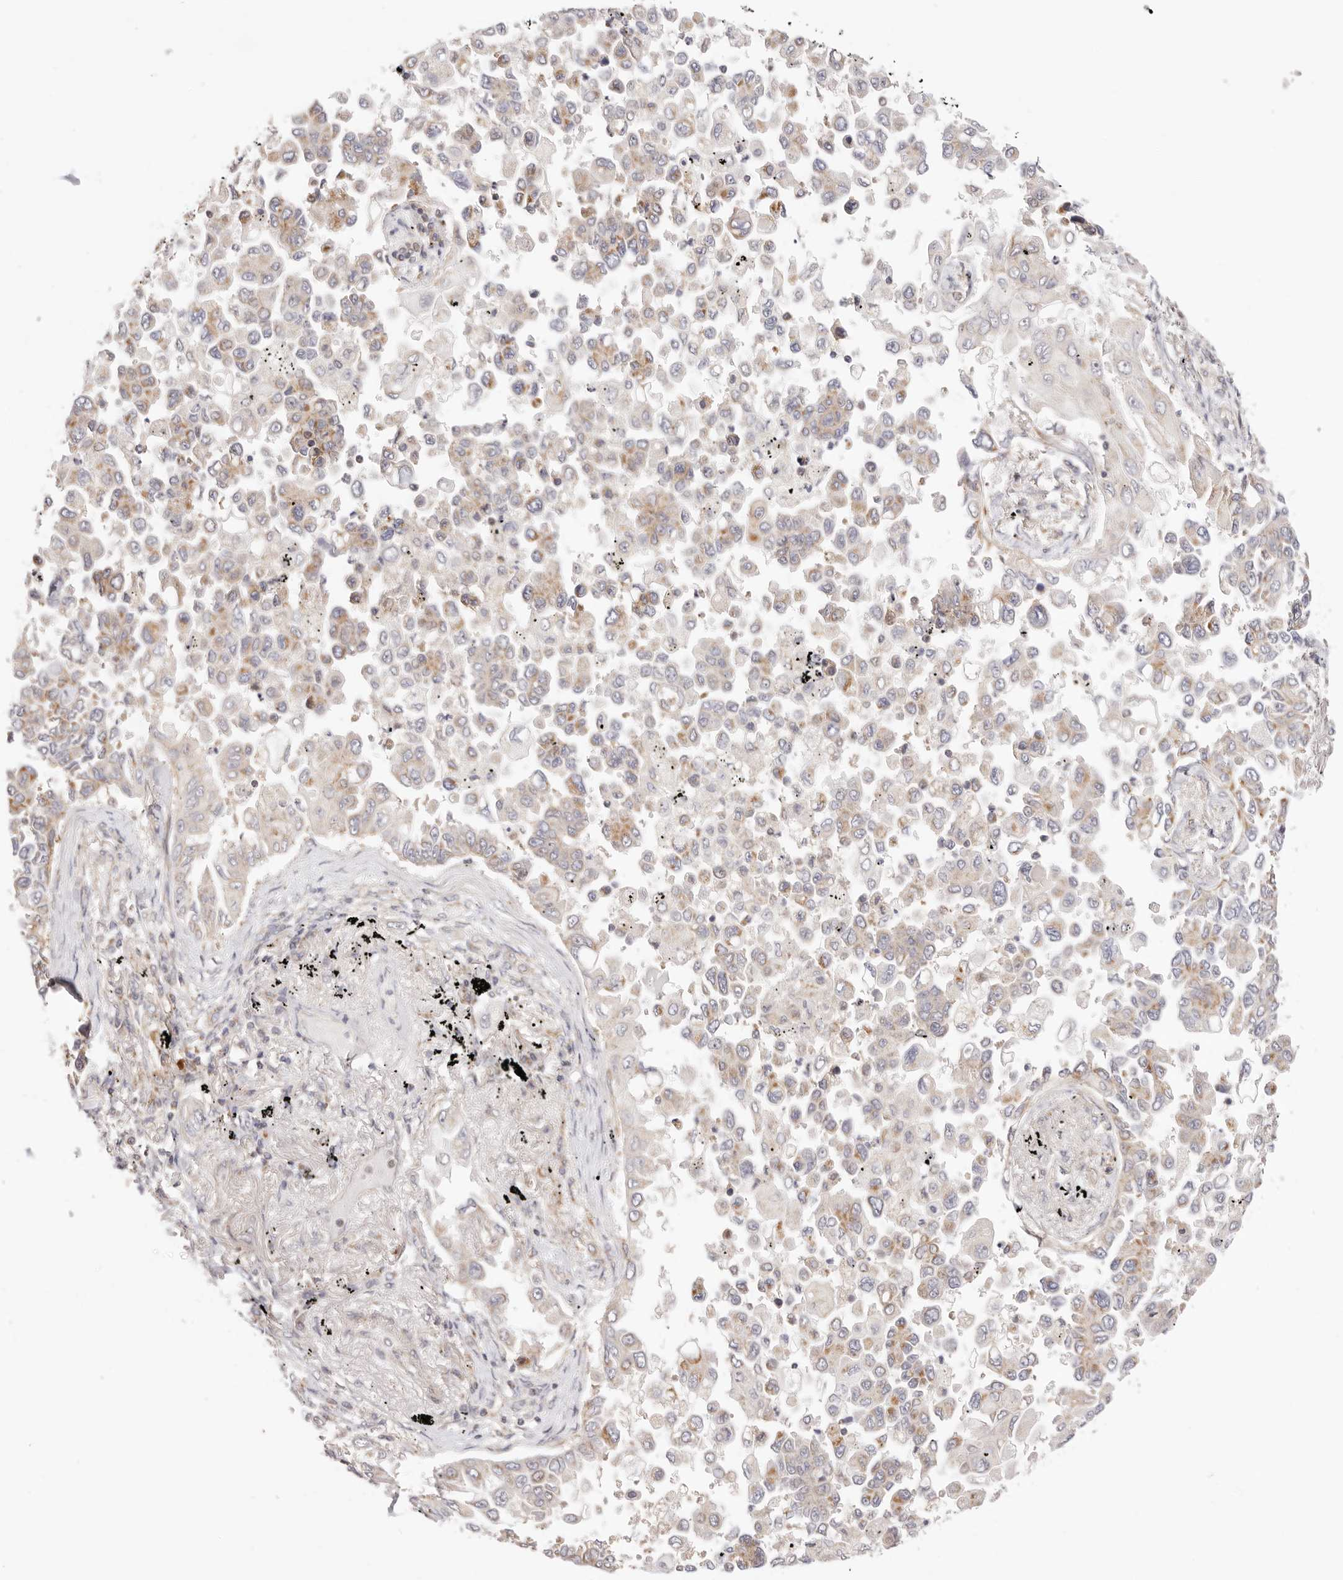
{"staining": {"intensity": "weak", "quantity": "<25%", "location": "cytoplasmic/membranous"}, "tissue": "lung cancer", "cell_type": "Tumor cells", "image_type": "cancer", "snomed": [{"axis": "morphology", "description": "Adenocarcinoma, NOS"}, {"axis": "topography", "description": "Lung"}], "caption": "Lung adenocarcinoma was stained to show a protein in brown. There is no significant positivity in tumor cells. Nuclei are stained in blue.", "gene": "KCMF1", "patient": {"sex": "female", "age": 67}}